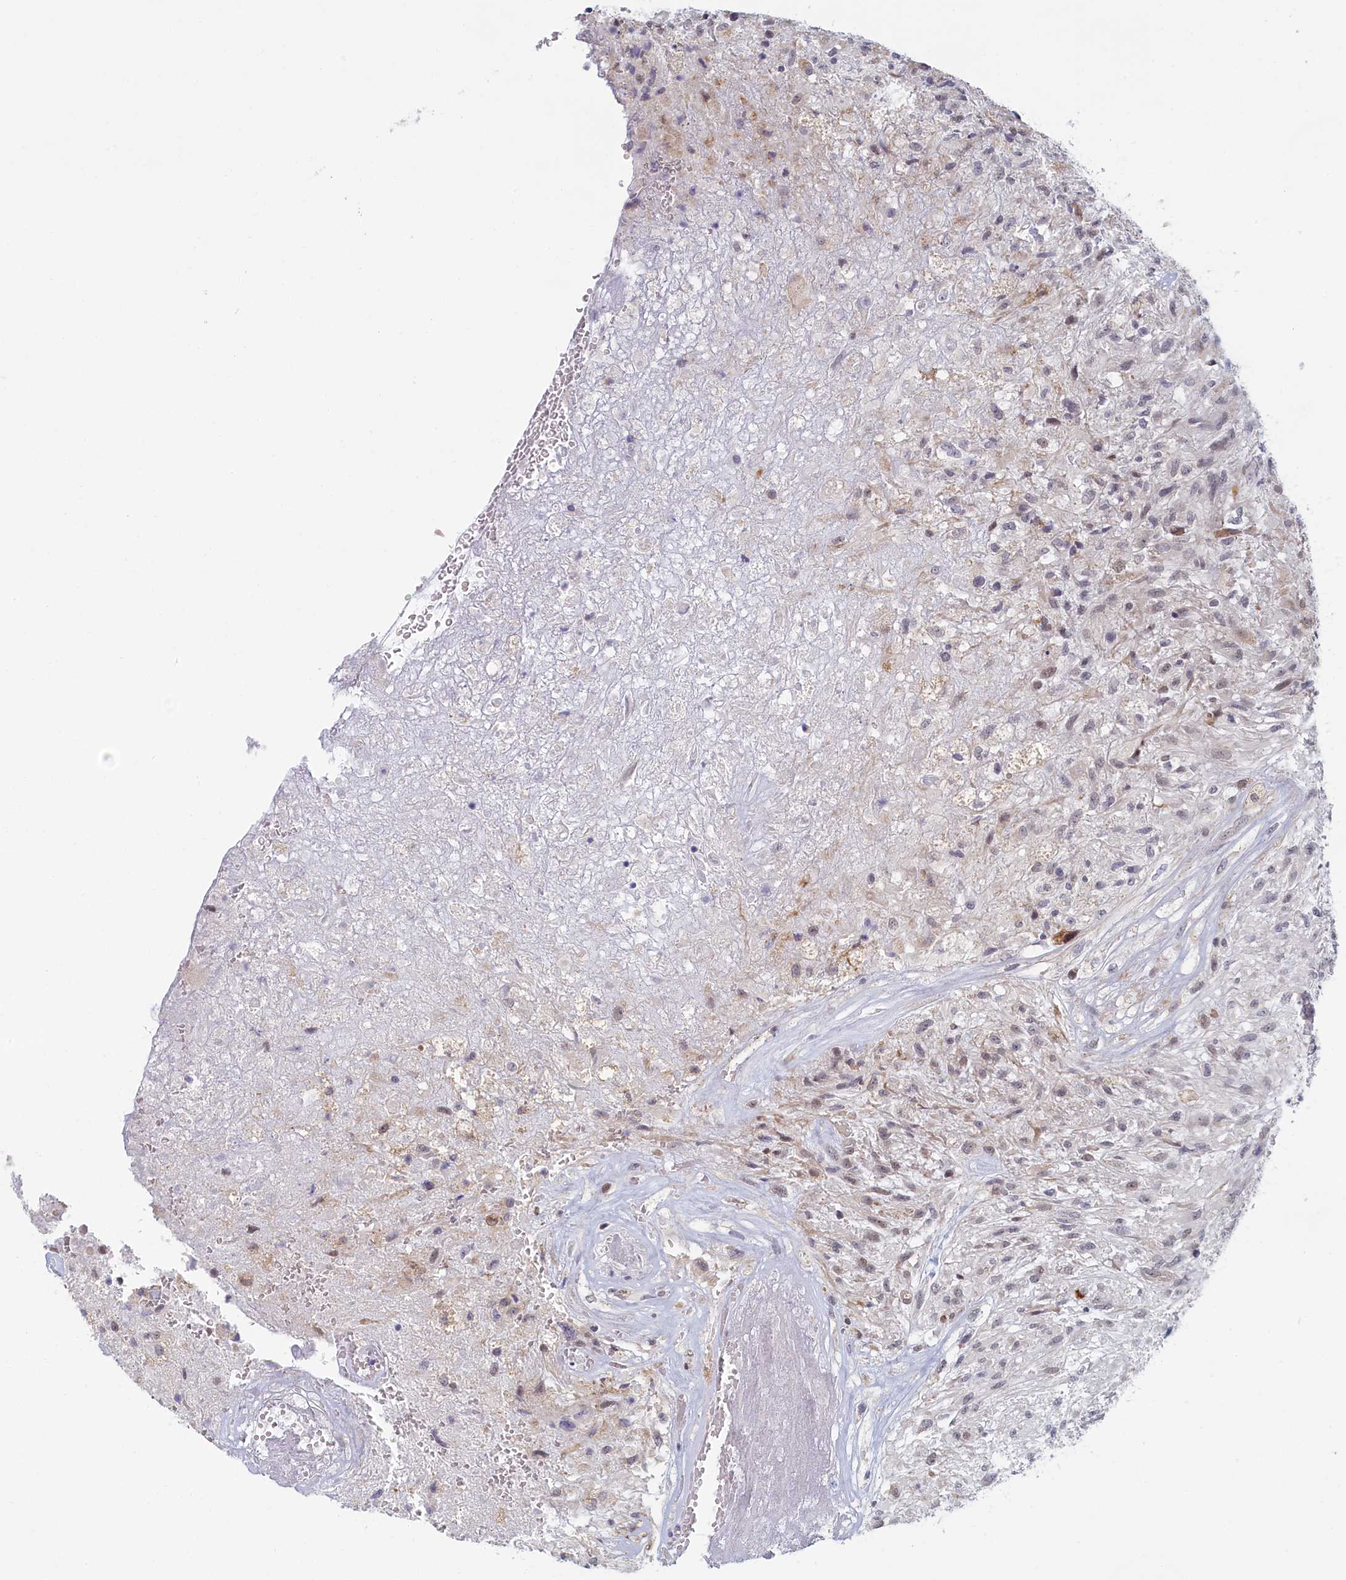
{"staining": {"intensity": "negative", "quantity": "none", "location": "none"}, "tissue": "glioma", "cell_type": "Tumor cells", "image_type": "cancer", "snomed": [{"axis": "morphology", "description": "Glioma, malignant, High grade"}, {"axis": "topography", "description": "Brain"}], "caption": "Glioma stained for a protein using IHC demonstrates no expression tumor cells.", "gene": "DNAJC17", "patient": {"sex": "male", "age": 56}}